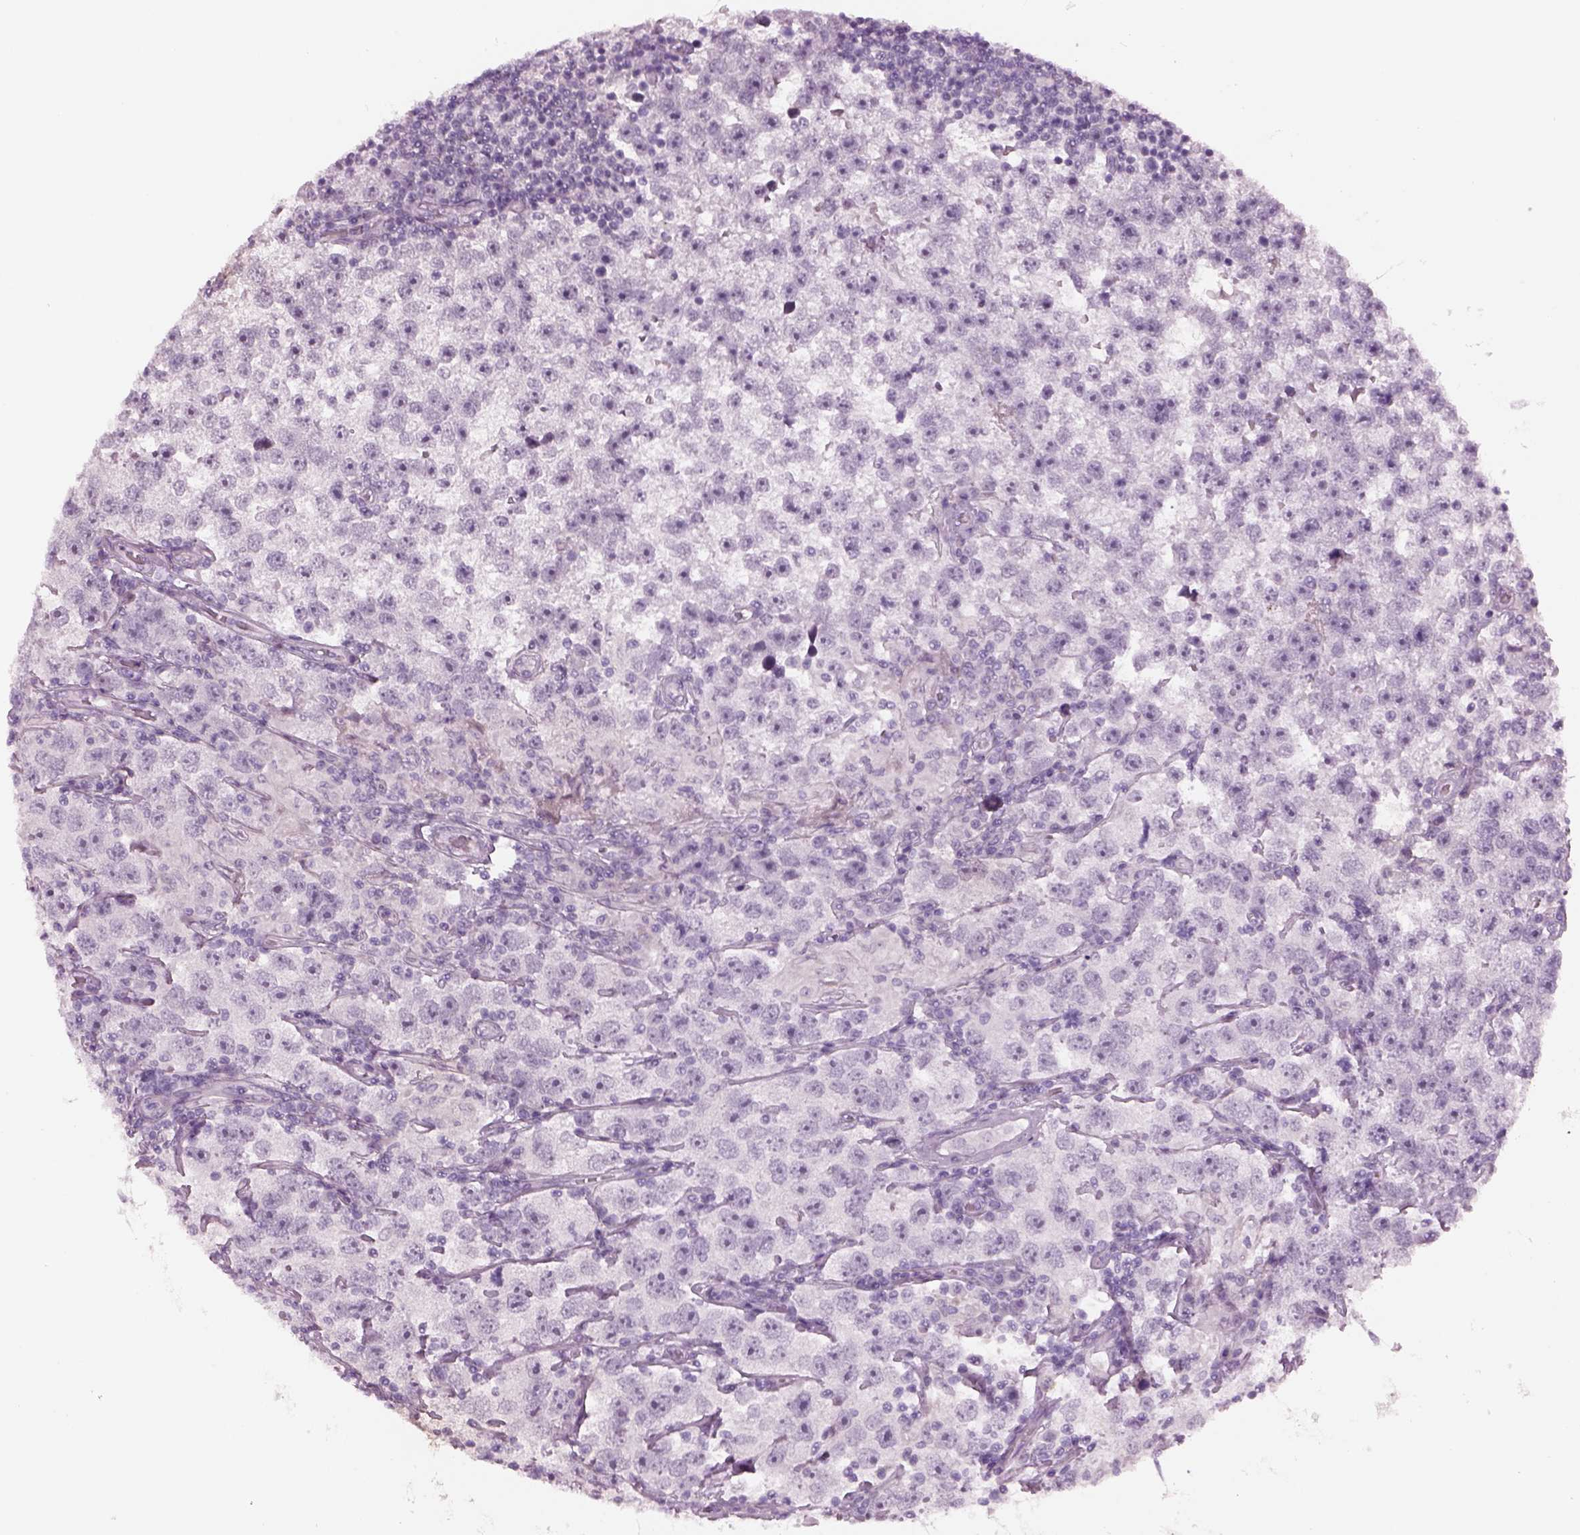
{"staining": {"intensity": "negative", "quantity": "none", "location": "none"}, "tissue": "testis cancer", "cell_type": "Tumor cells", "image_type": "cancer", "snomed": [{"axis": "morphology", "description": "Seminoma, NOS"}, {"axis": "topography", "description": "Testis"}], "caption": "Immunohistochemistry (IHC) micrograph of neoplastic tissue: human testis seminoma stained with DAB demonstrates no significant protein staining in tumor cells.", "gene": "CYLC1", "patient": {"sex": "male", "age": 26}}